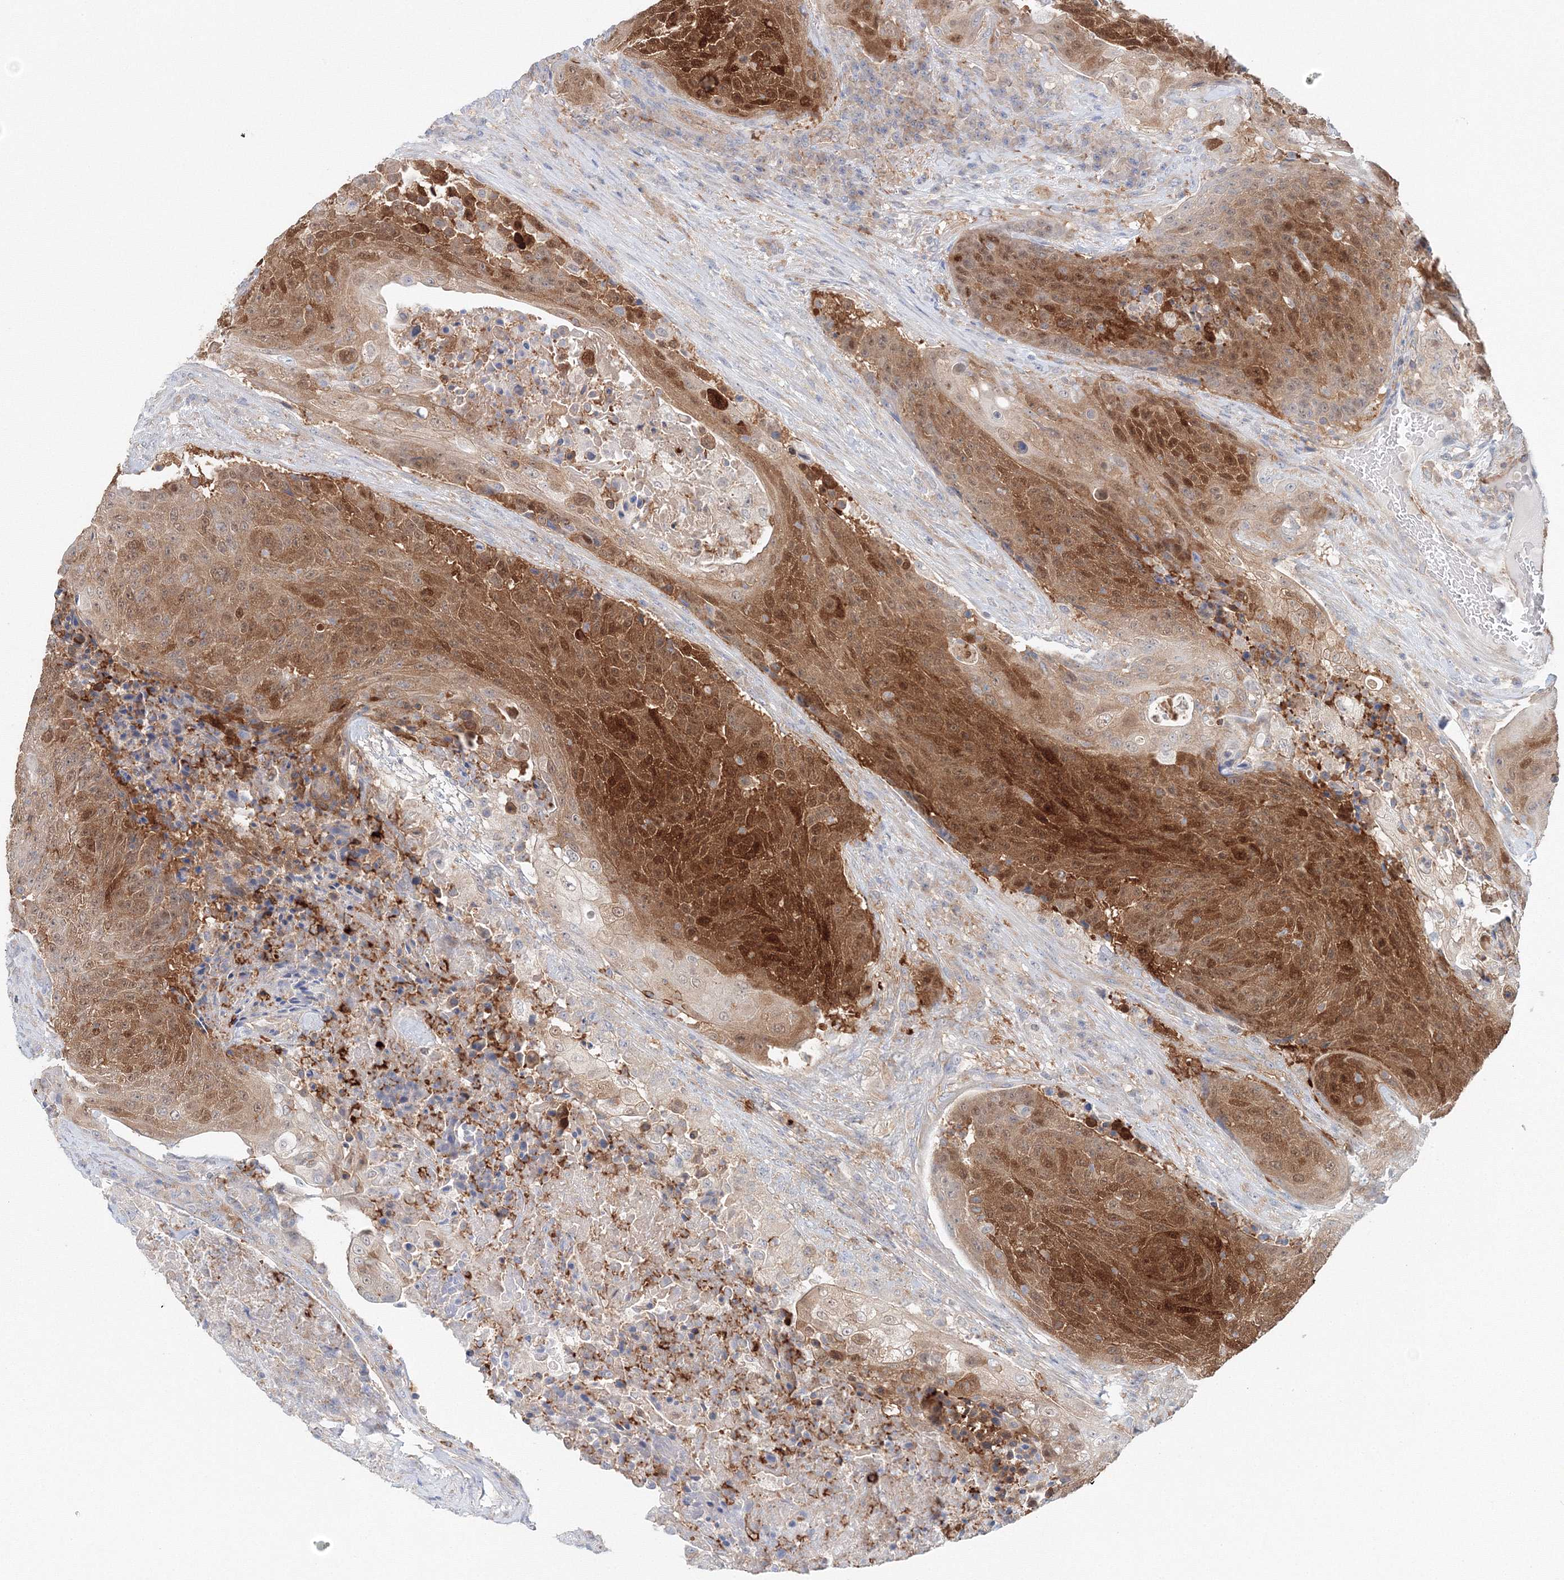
{"staining": {"intensity": "strong", "quantity": ">75%", "location": "cytoplasmic/membranous,nuclear"}, "tissue": "urothelial cancer", "cell_type": "Tumor cells", "image_type": "cancer", "snomed": [{"axis": "morphology", "description": "Urothelial carcinoma, High grade"}, {"axis": "topography", "description": "Urinary bladder"}], "caption": "Brown immunohistochemical staining in urothelial cancer exhibits strong cytoplasmic/membranous and nuclear positivity in about >75% of tumor cells.", "gene": "TPRKB", "patient": {"sex": "female", "age": 63}}